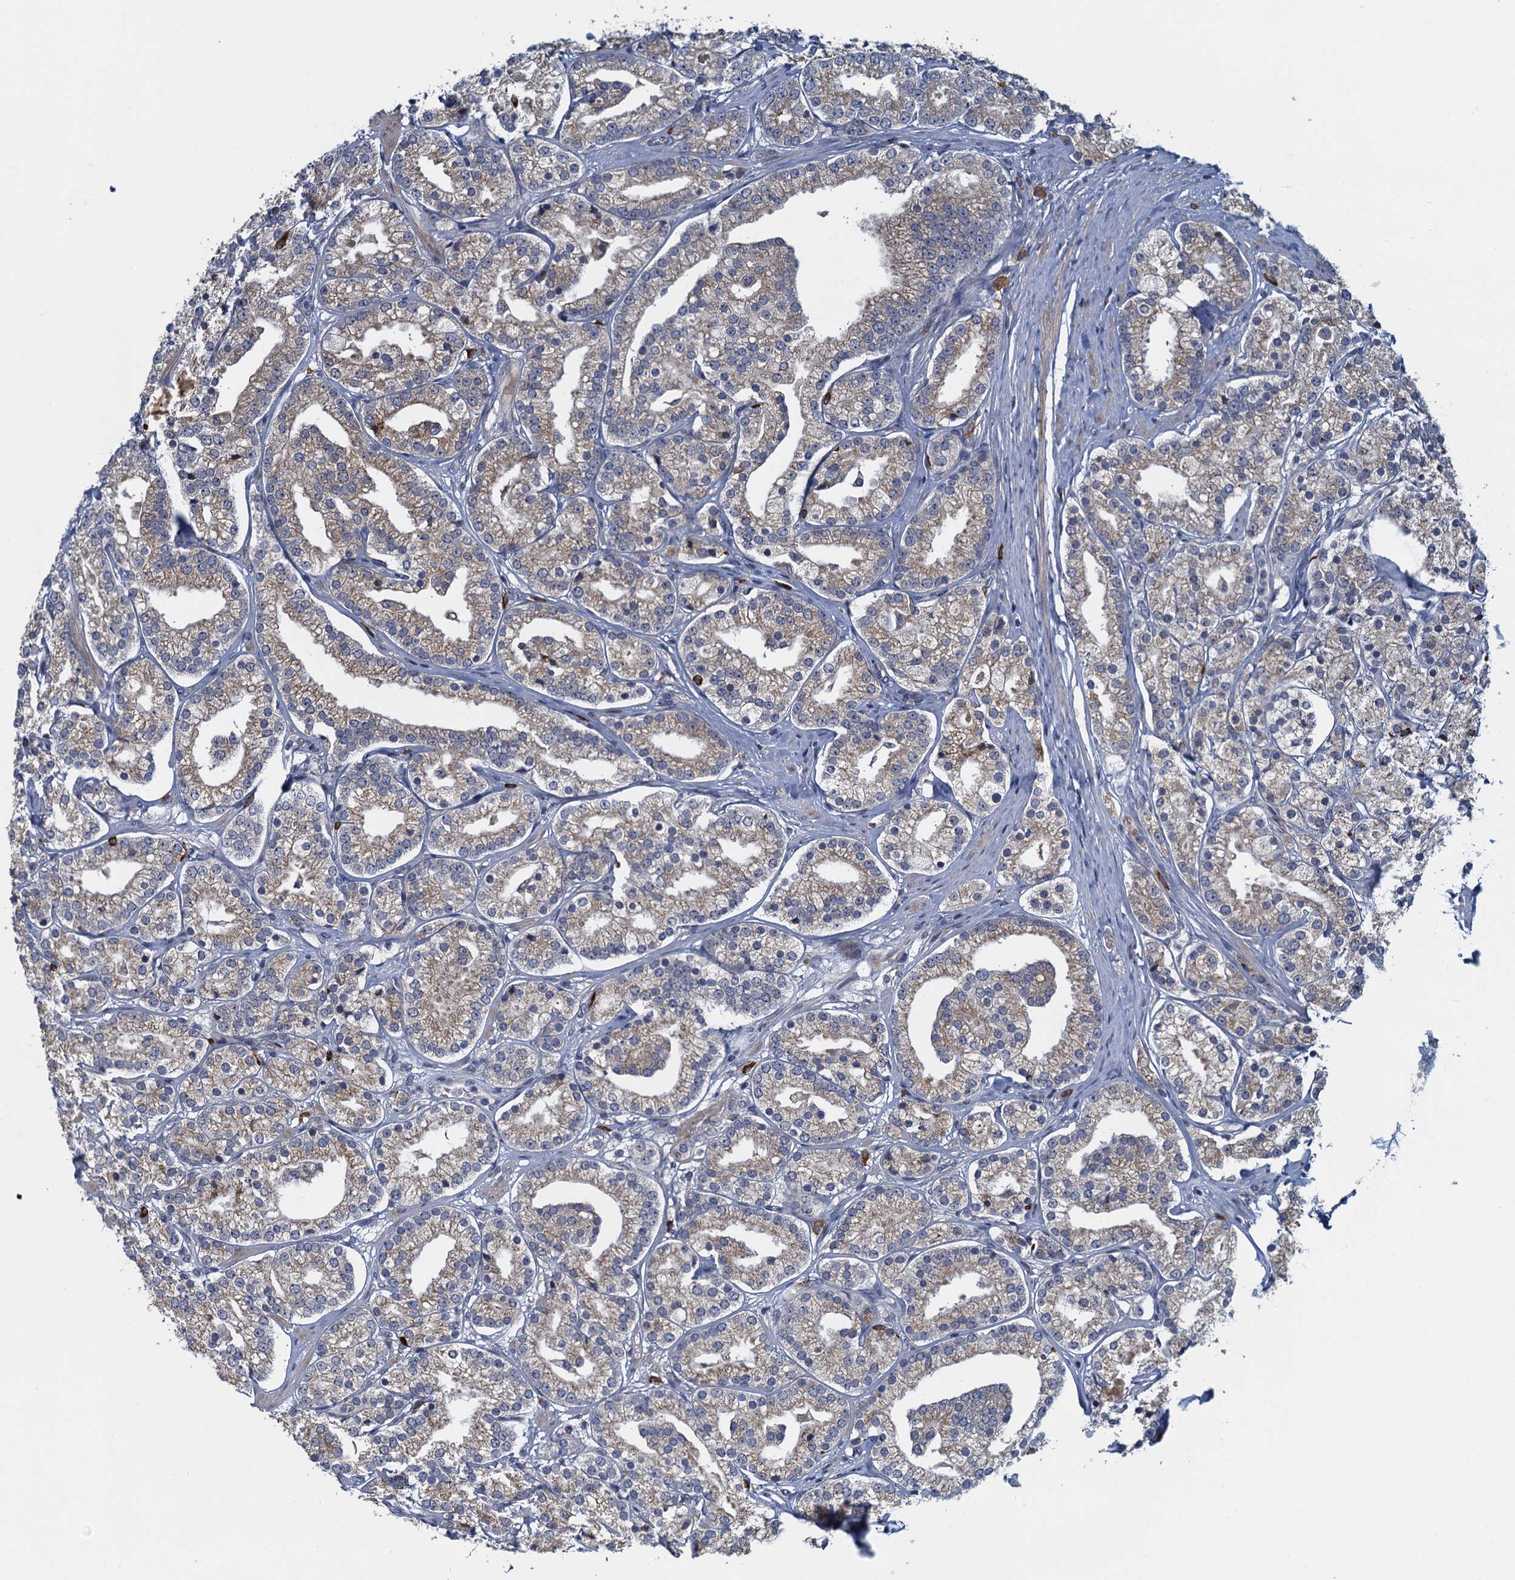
{"staining": {"intensity": "weak", "quantity": ">75%", "location": "cytoplasmic/membranous"}, "tissue": "prostate cancer", "cell_type": "Tumor cells", "image_type": "cancer", "snomed": [{"axis": "morphology", "description": "Adenocarcinoma, High grade"}, {"axis": "topography", "description": "Prostate"}], "caption": "Immunohistochemical staining of human prostate high-grade adenocarcinoma reveals low levels of weak cytoplasmic/membranous protein staining in about >75% of tumor cells.", "gene": "ALG2", "patient": {"sex": "male", "age": 69}}